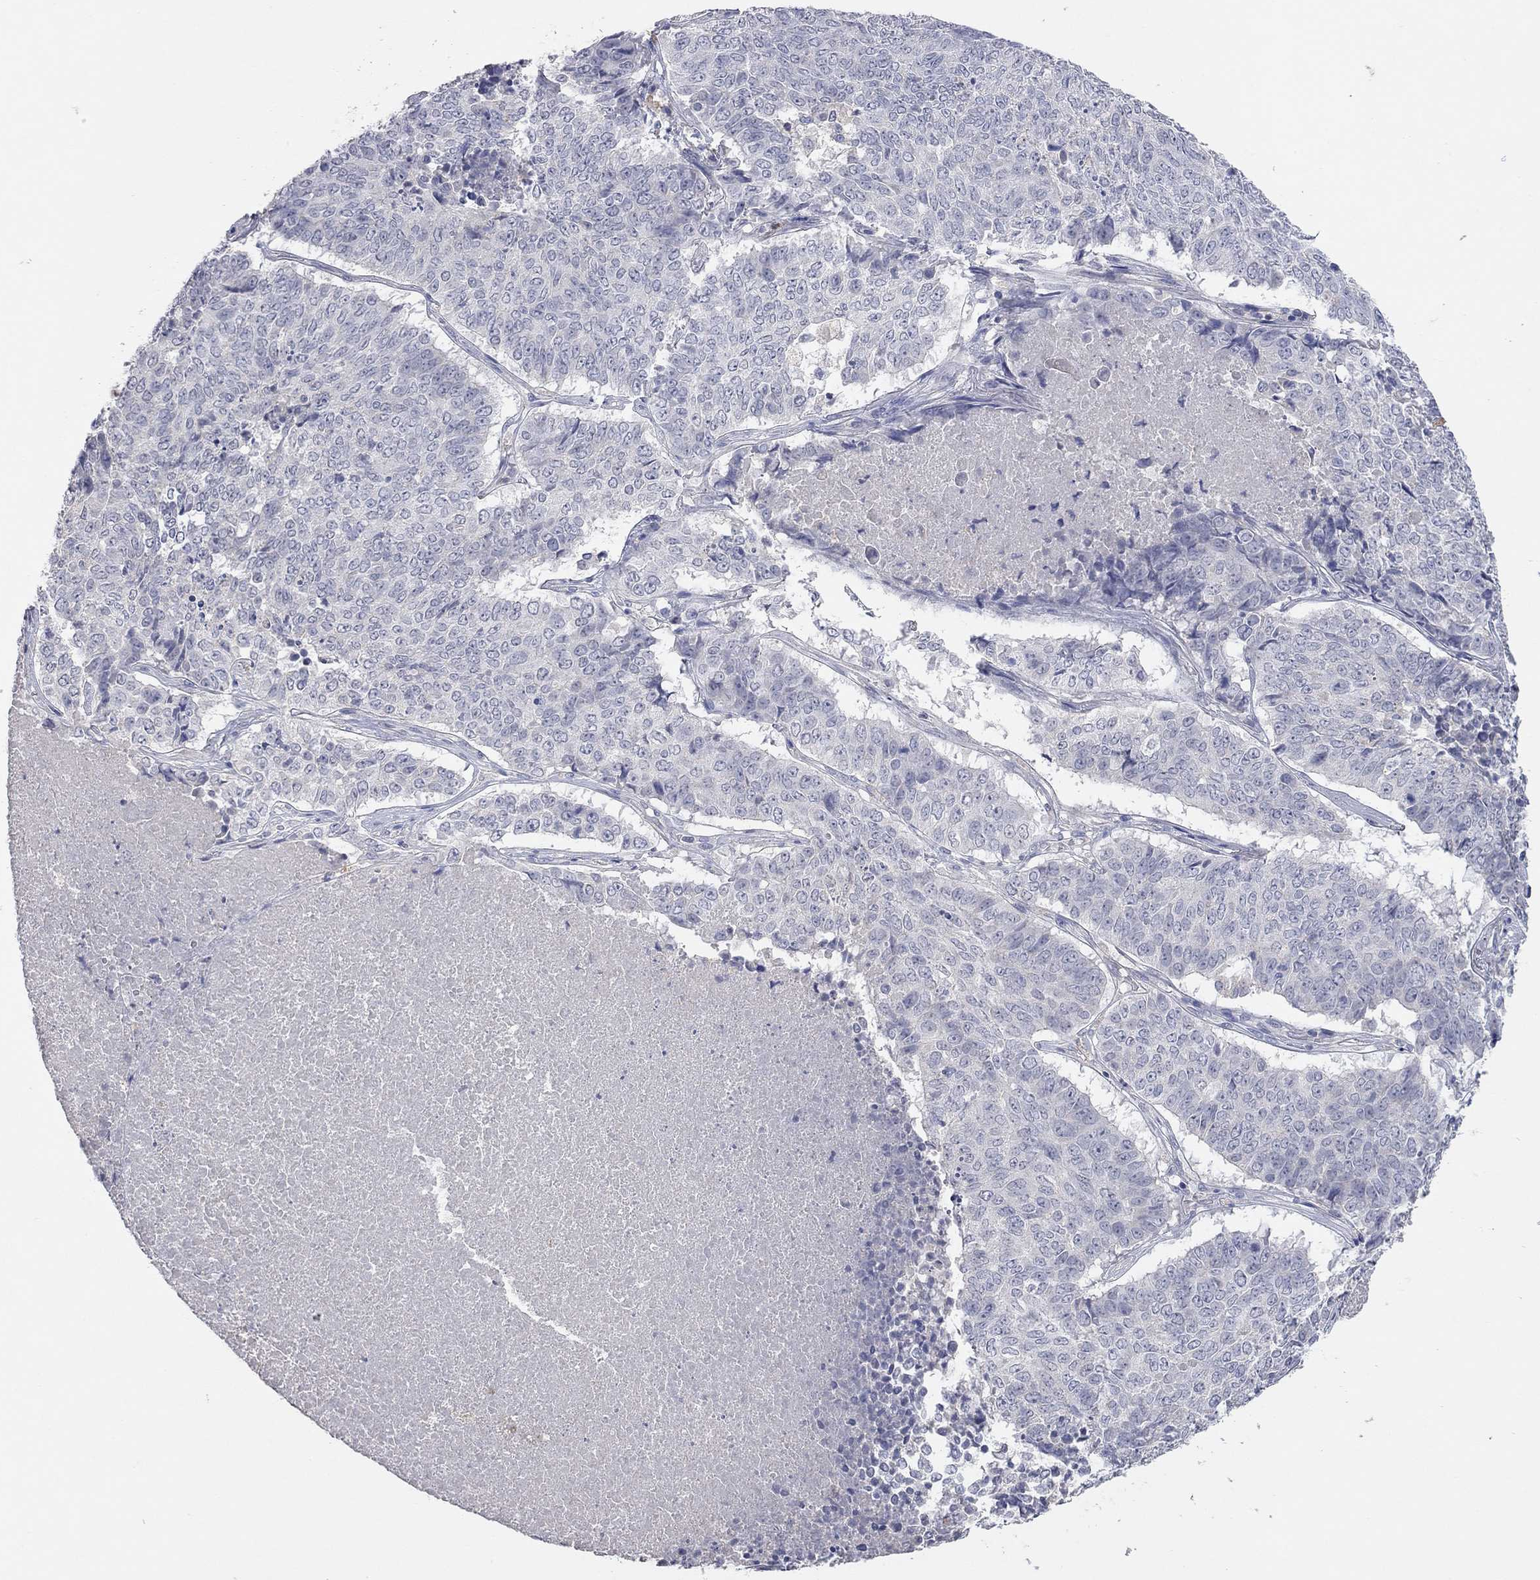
{"staining": {"intensity": "negative", "quantity": "none", "location": "none"}, "tissue": "lung cancer", "cell_type": "Tumor cells", "image_type": "cancer", "snomed": [{"axis": "morphology", "description": "Squamous cell carcinoma, NOS"}, {"axis": "topography", "description": "Lung"}], "caption": "High power microscopy photomicrograph of an immunohistochemistry (IHC) micrograph of lung cancer (squamous cell carcinoma), revealing no significant positivity in tumor cells.", "gene": "MMP13", "patient": {"sex": "male", "age": 64}}